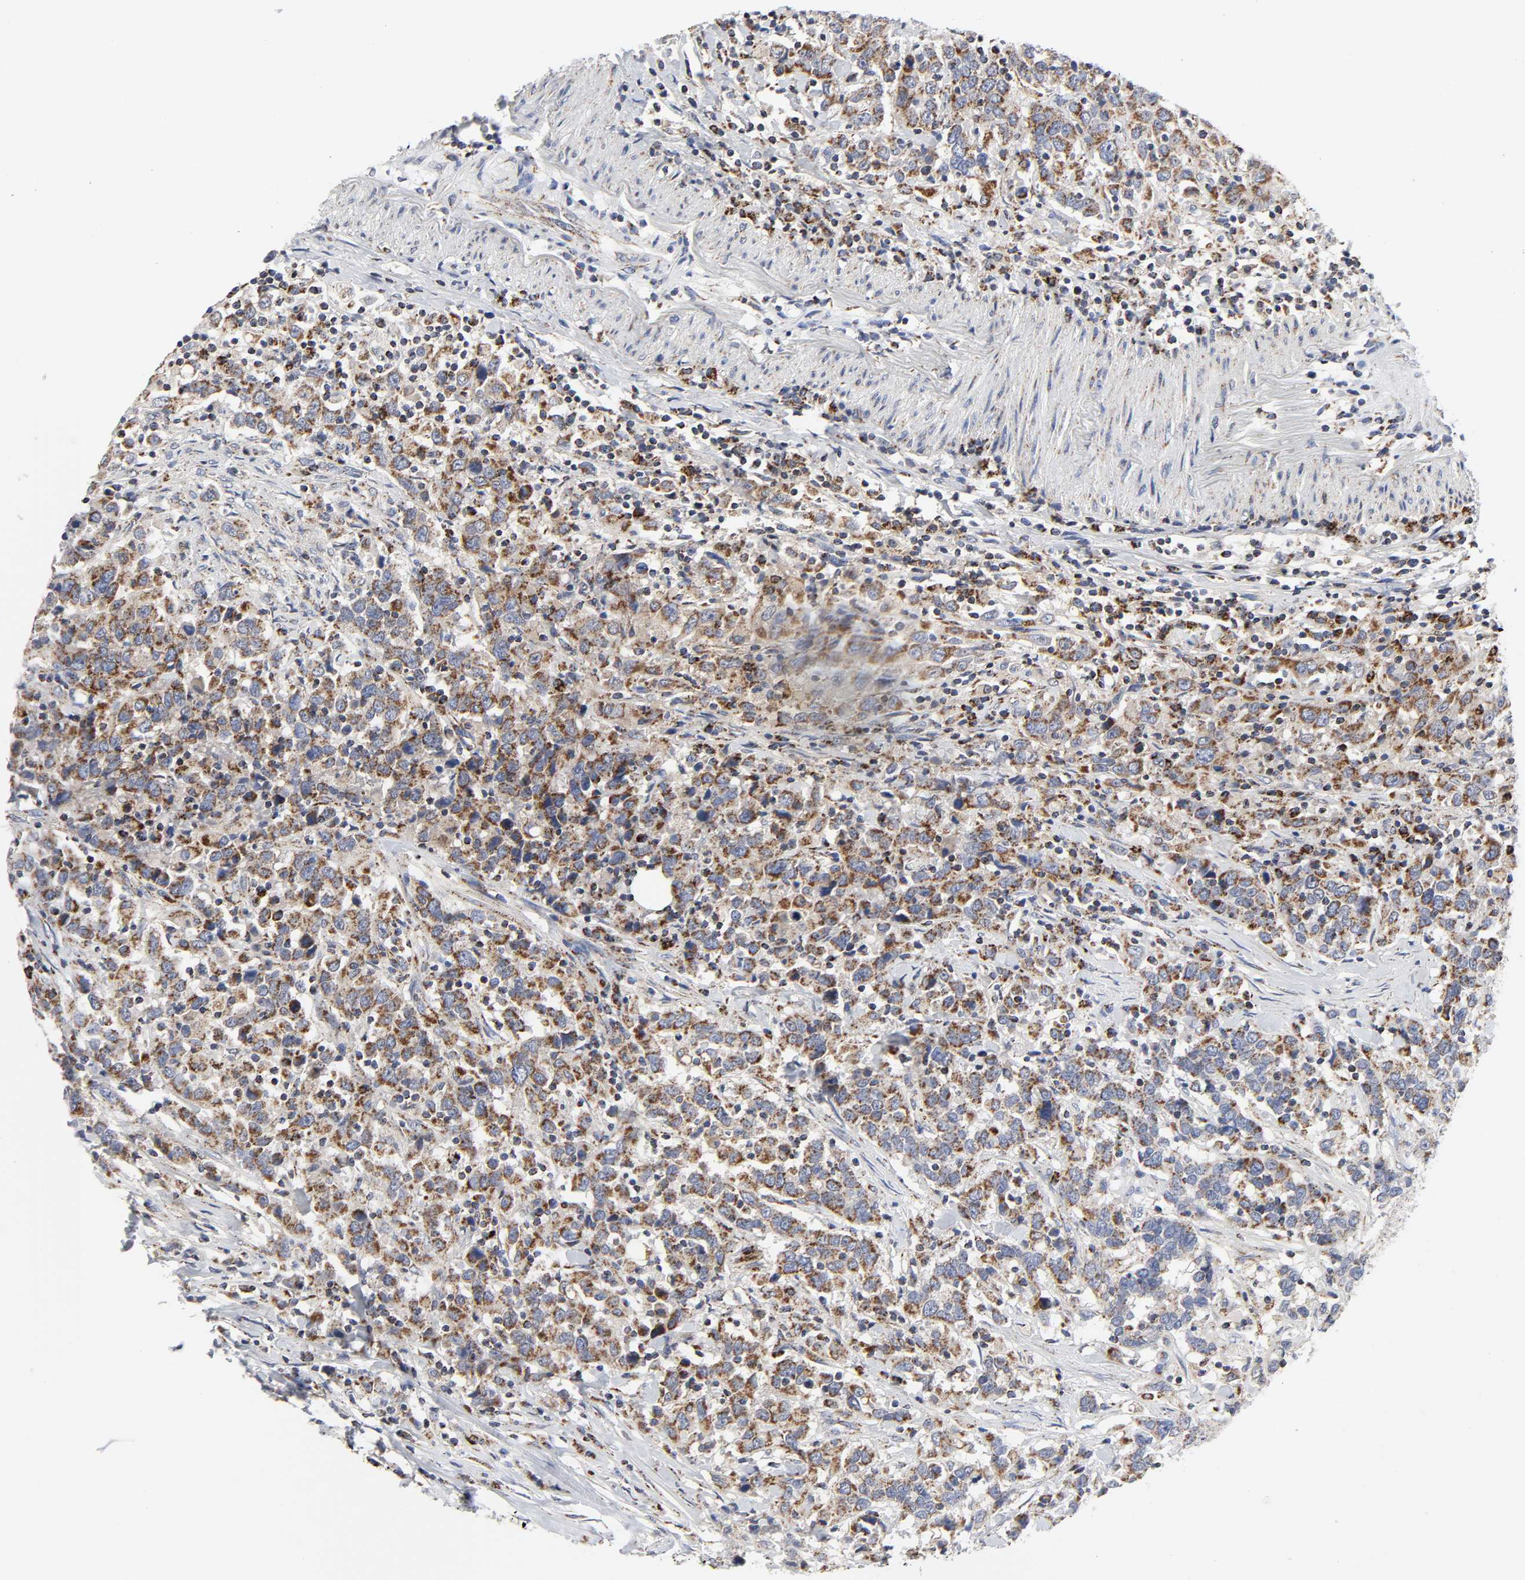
{"staining": {"intensity": "moderate", "quantity": ">75%", "location": "cytoplasmic/membranous"}, "tissue": "urothelial cancer", "cell_type": "Tumor cells", "image_type": "cancer", "snomed": [{"axis": "morphology", "description": "Urothelial carcinoma, High grade"}, {"axis": "topography", "description": "Urinary bladder"}], "caption": "Immunohistochemistry image of human urothelial cancer stained for a protein (brown), which displays medium levels of moderate cytoplasmic/membranous positivity in approximately >75% of tumor cells.", "gene": "AOPEP", "patient": {"sex": "male", "age": 61}}